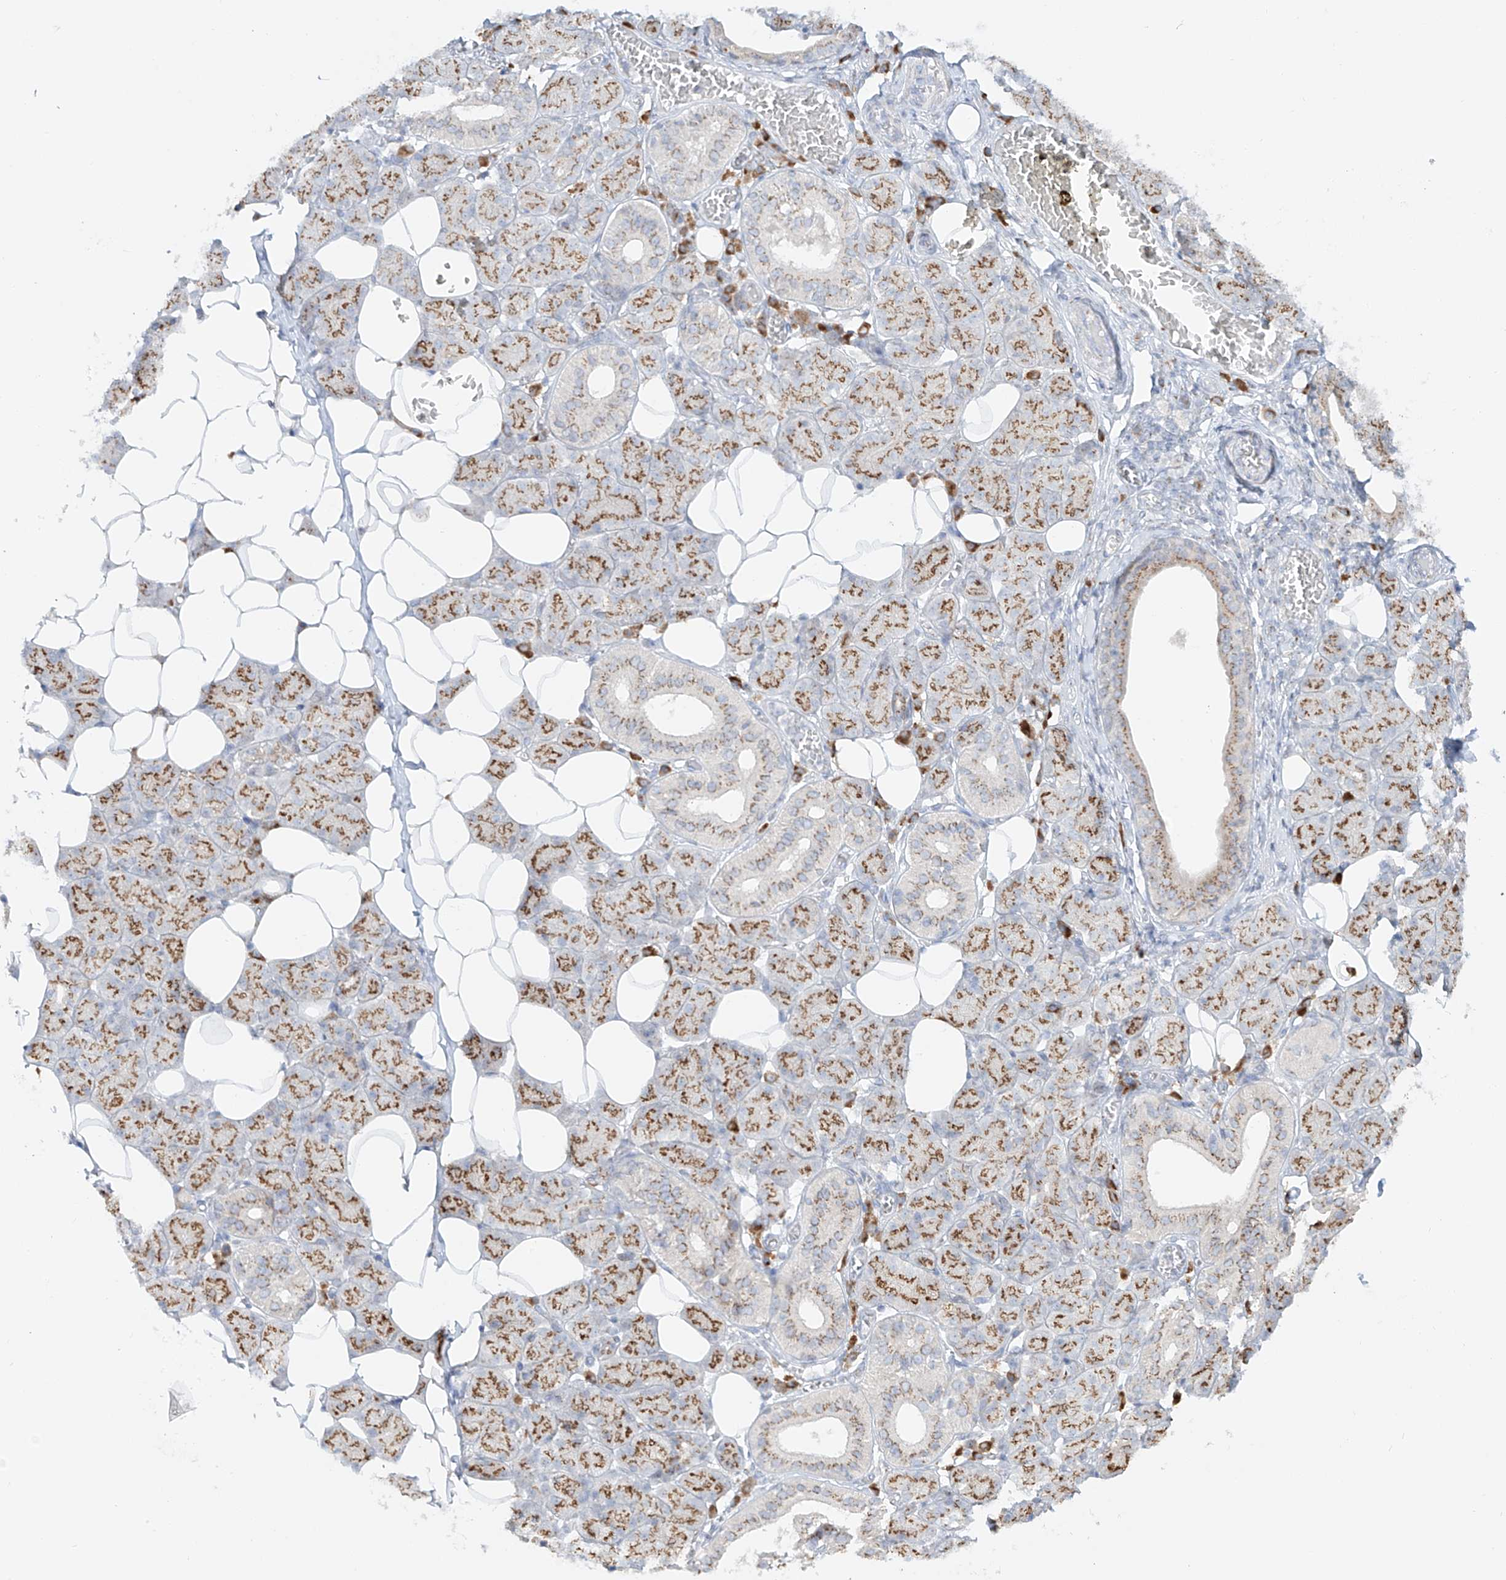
{"staining": {"intensity": "moderate", "quantity": ">75%", "location": "cytoplasmic/membranous"}, "tissue": "salivary gland", "cell_type": "Glandular cells", "image_type": "normal", "snomed": [{"axis": "morphology", "description": "Normal tissue, NOS"}, {"axis": "topography", "description": "Salivary gland"}], "caption": "Salivary gland stained with DAB (3,3'-diaminobenzidine) immunohistochemistry reveals medium levels of moderate cytoplasmic/membranous expression in approximately >75% of glandular cells. The staining was performed using DAB, with brown indicating positive protein expression. Nuclei are stained blue with hematoxylin.", "gene": "BSDC1", "patient": {"sex": "female", "age": 33}}